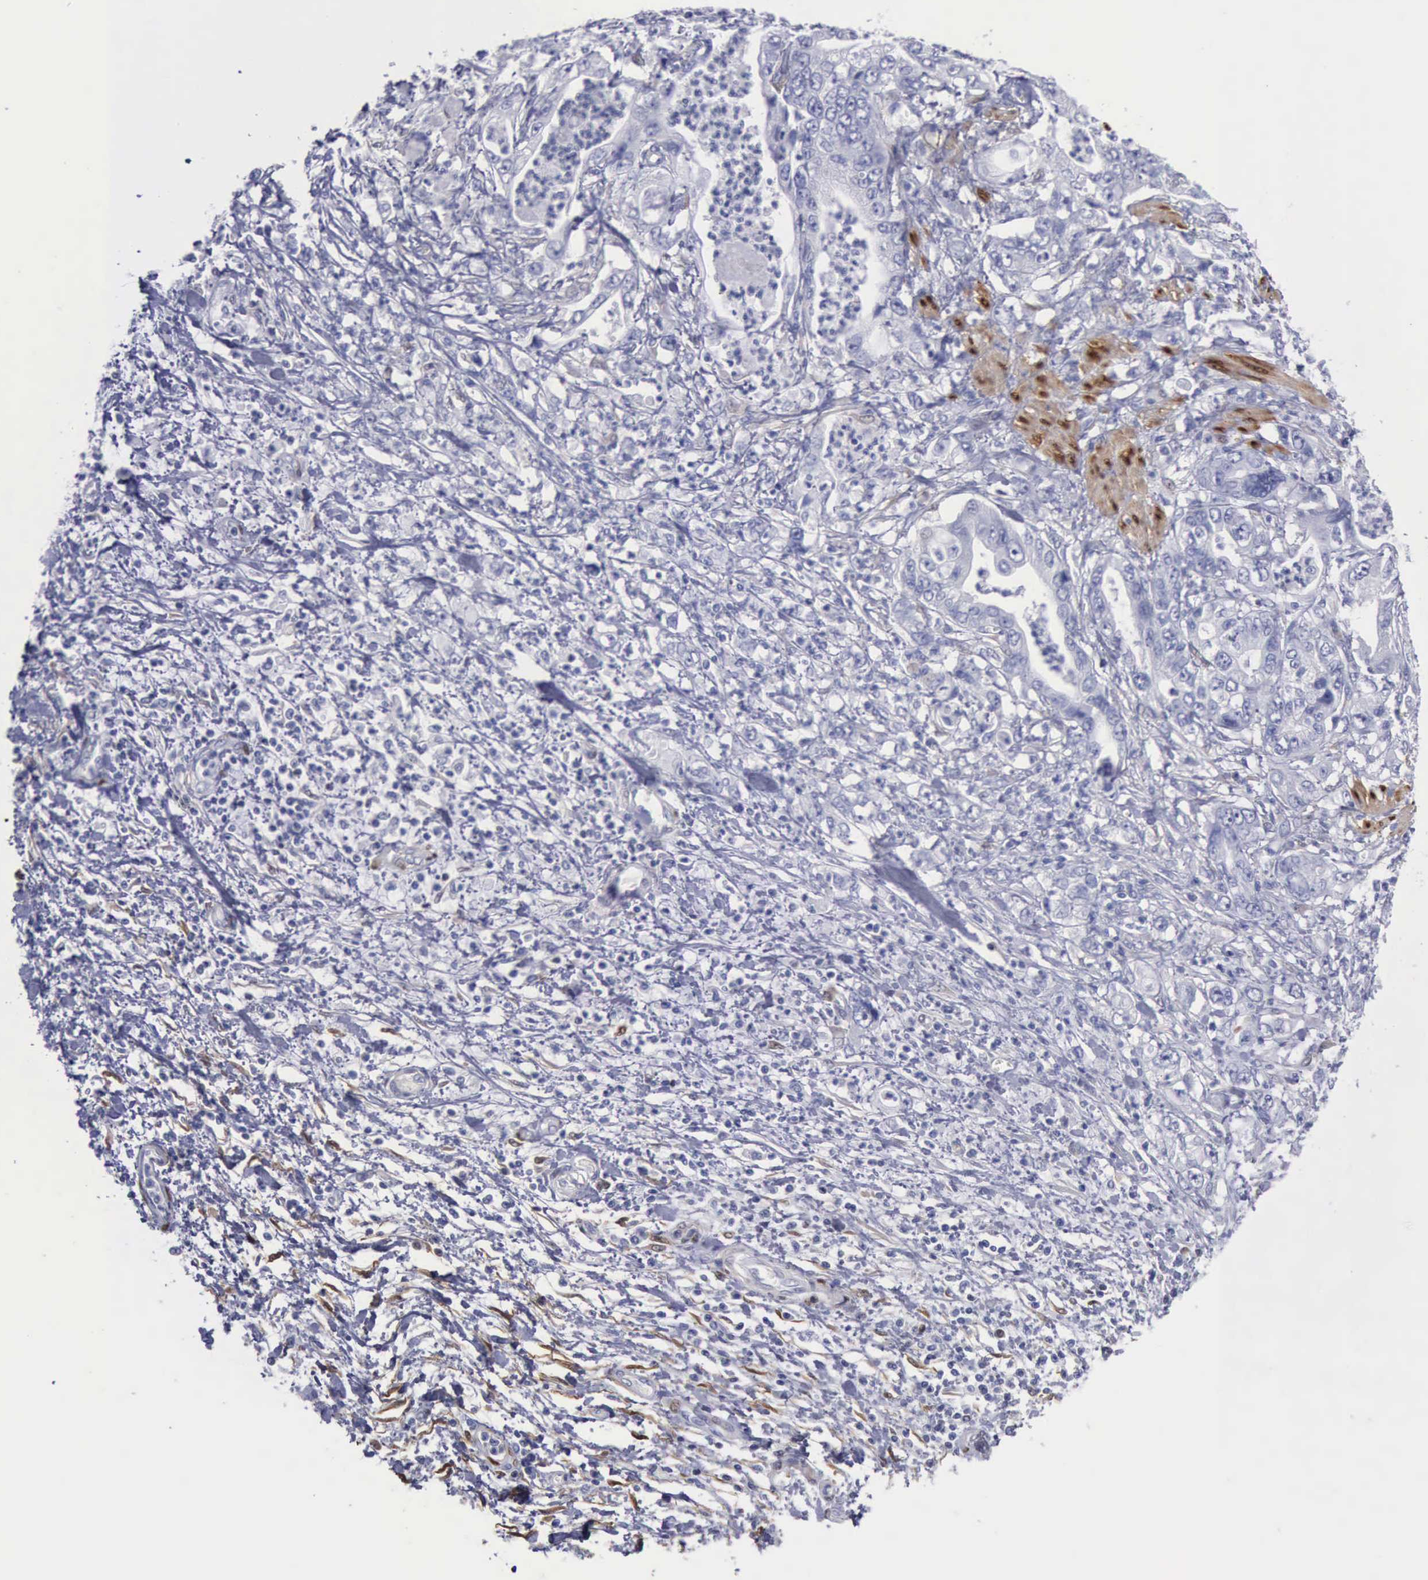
{"staining": {"intensity": "negative", "quantity": "none", "location": "none"}, "tissue": "stomach cancer", "cell_type": "Tumor cells", "image_type": "cancer", "snomed": [{"axis": "morphology", "description": "Adenocarcinoma, NOS"}, {"axis": "topography", "description": "Pancreas"}, {"axis": "topography", "description": "Stomach, upper"}], "caption": "This is an immunohistochemistry (IHC) micrograph of human stomach cancer. There is no positivity in tumor cells.", "gene": "FHL1", "patient": {"sex": "male", "age": 77}}